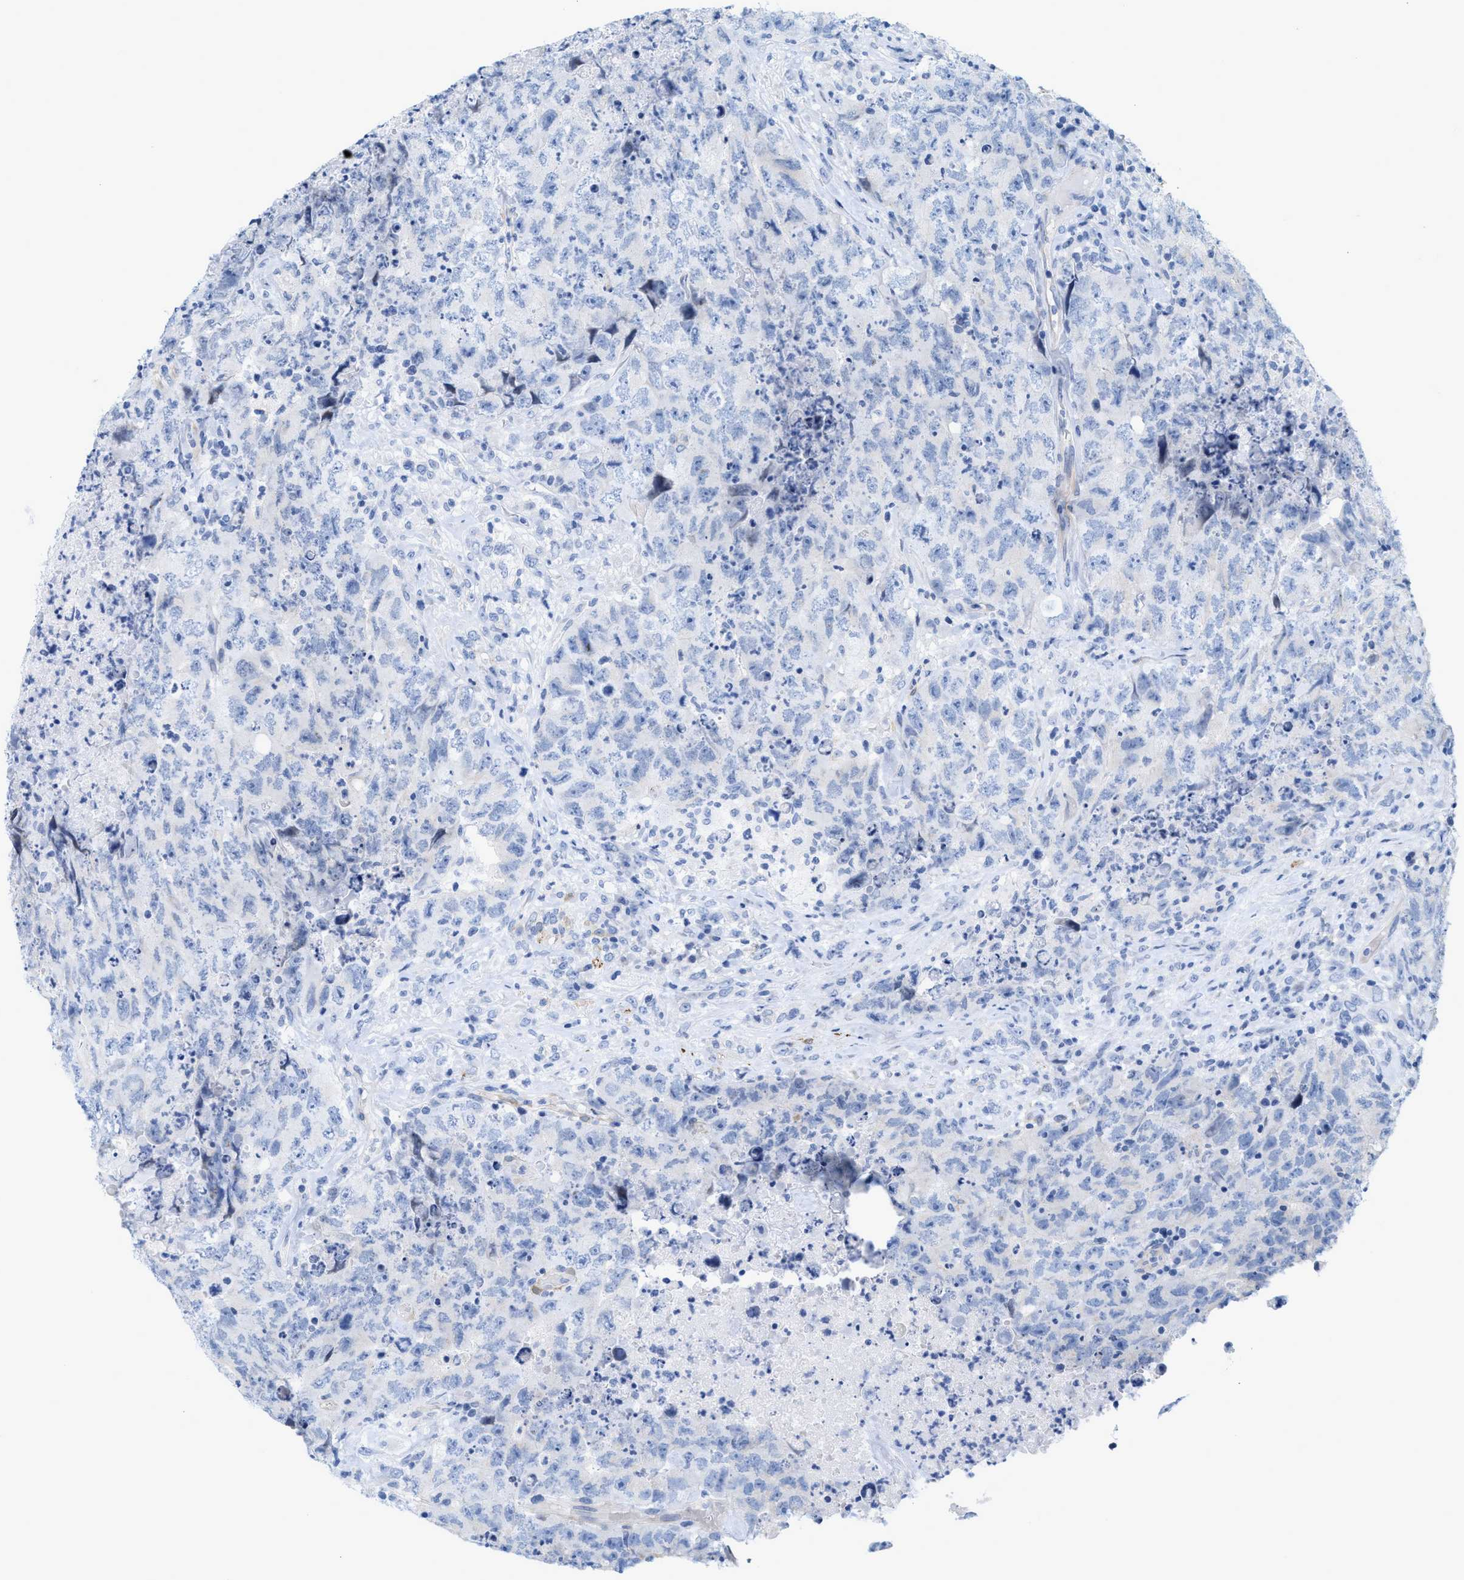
{"staining": {"intensity": "negative", "quantity": "none", "location": "none"}, "tissue": "testis cancer", "cell_type": "Tumor cells", "image_type": "cancer", "snomed": [{"axis": "morphology", "description": "Carcinoma, Embryonal, NOS"}, {"axis": "topography", "description": "Testis"}], "caption": "This histopathology image is of testis cancer stained with immunohistochemistry (IHC) to label a protein in brown with the nuclei are counter-stained blue. There is no expression in tumor cells.", "gene": "TAGLN", "patient": {"sex": "male", "age": 32}}